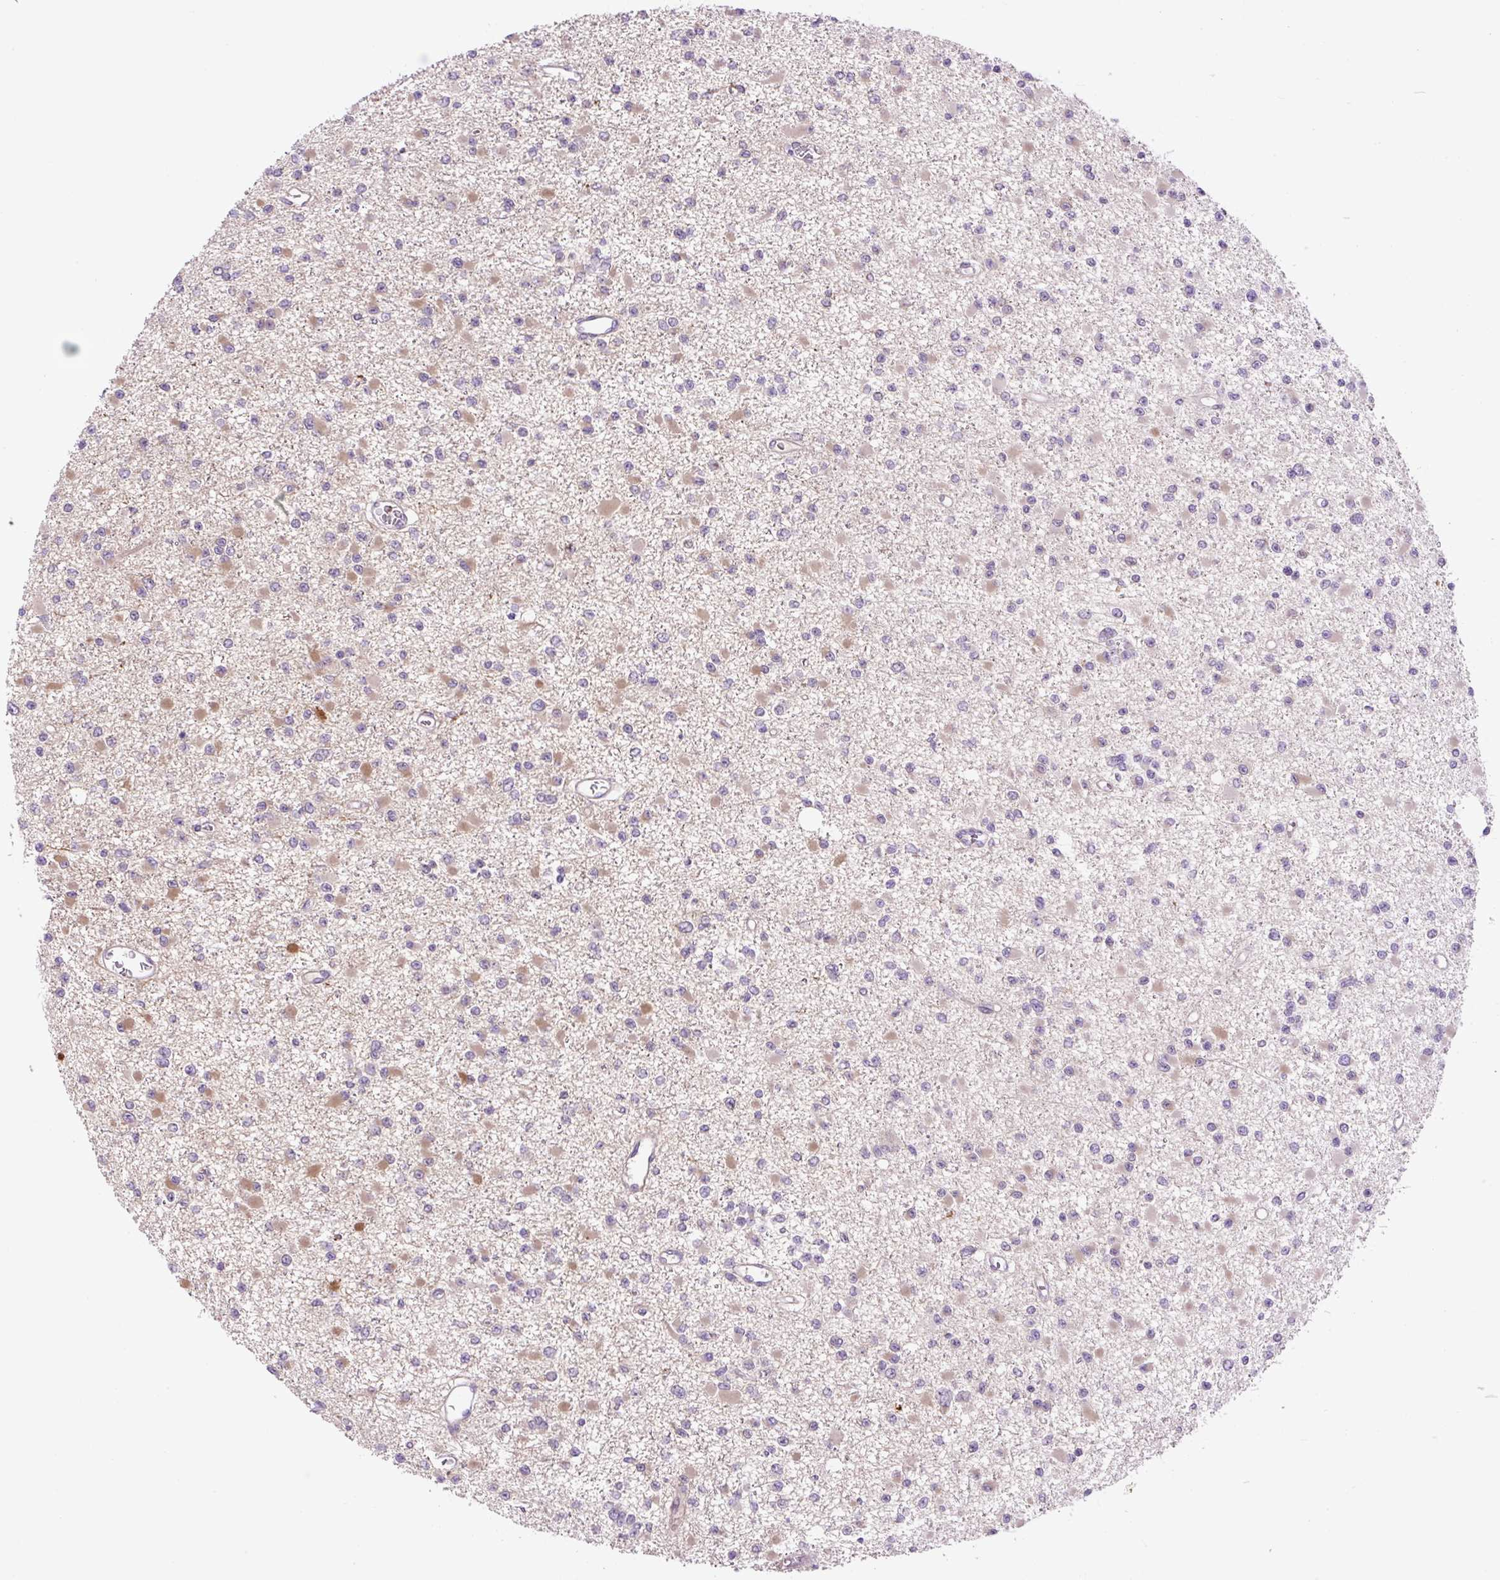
{"staining": {"intensity": "moderate", "quantity": "25%-75%", "location": "cytoplasmic/membranous"}, "tissue": "glioma", "cell_type": "Tumor cells", "image_type": "cancer", "snomed": [{"axis": "morphology", "description": "Glioma, malignant, Low grade"}, {"axis": "topography", "description": "Brain"}], "caption": "Immunohistochemical staining of human glioma displays medium levels of moderate cytoplasmic/membranous protein staining in approximately 25%-75% of tumor cells.", "gene": "OGDHL", "patient": {"sex": "female", "age": 22}}